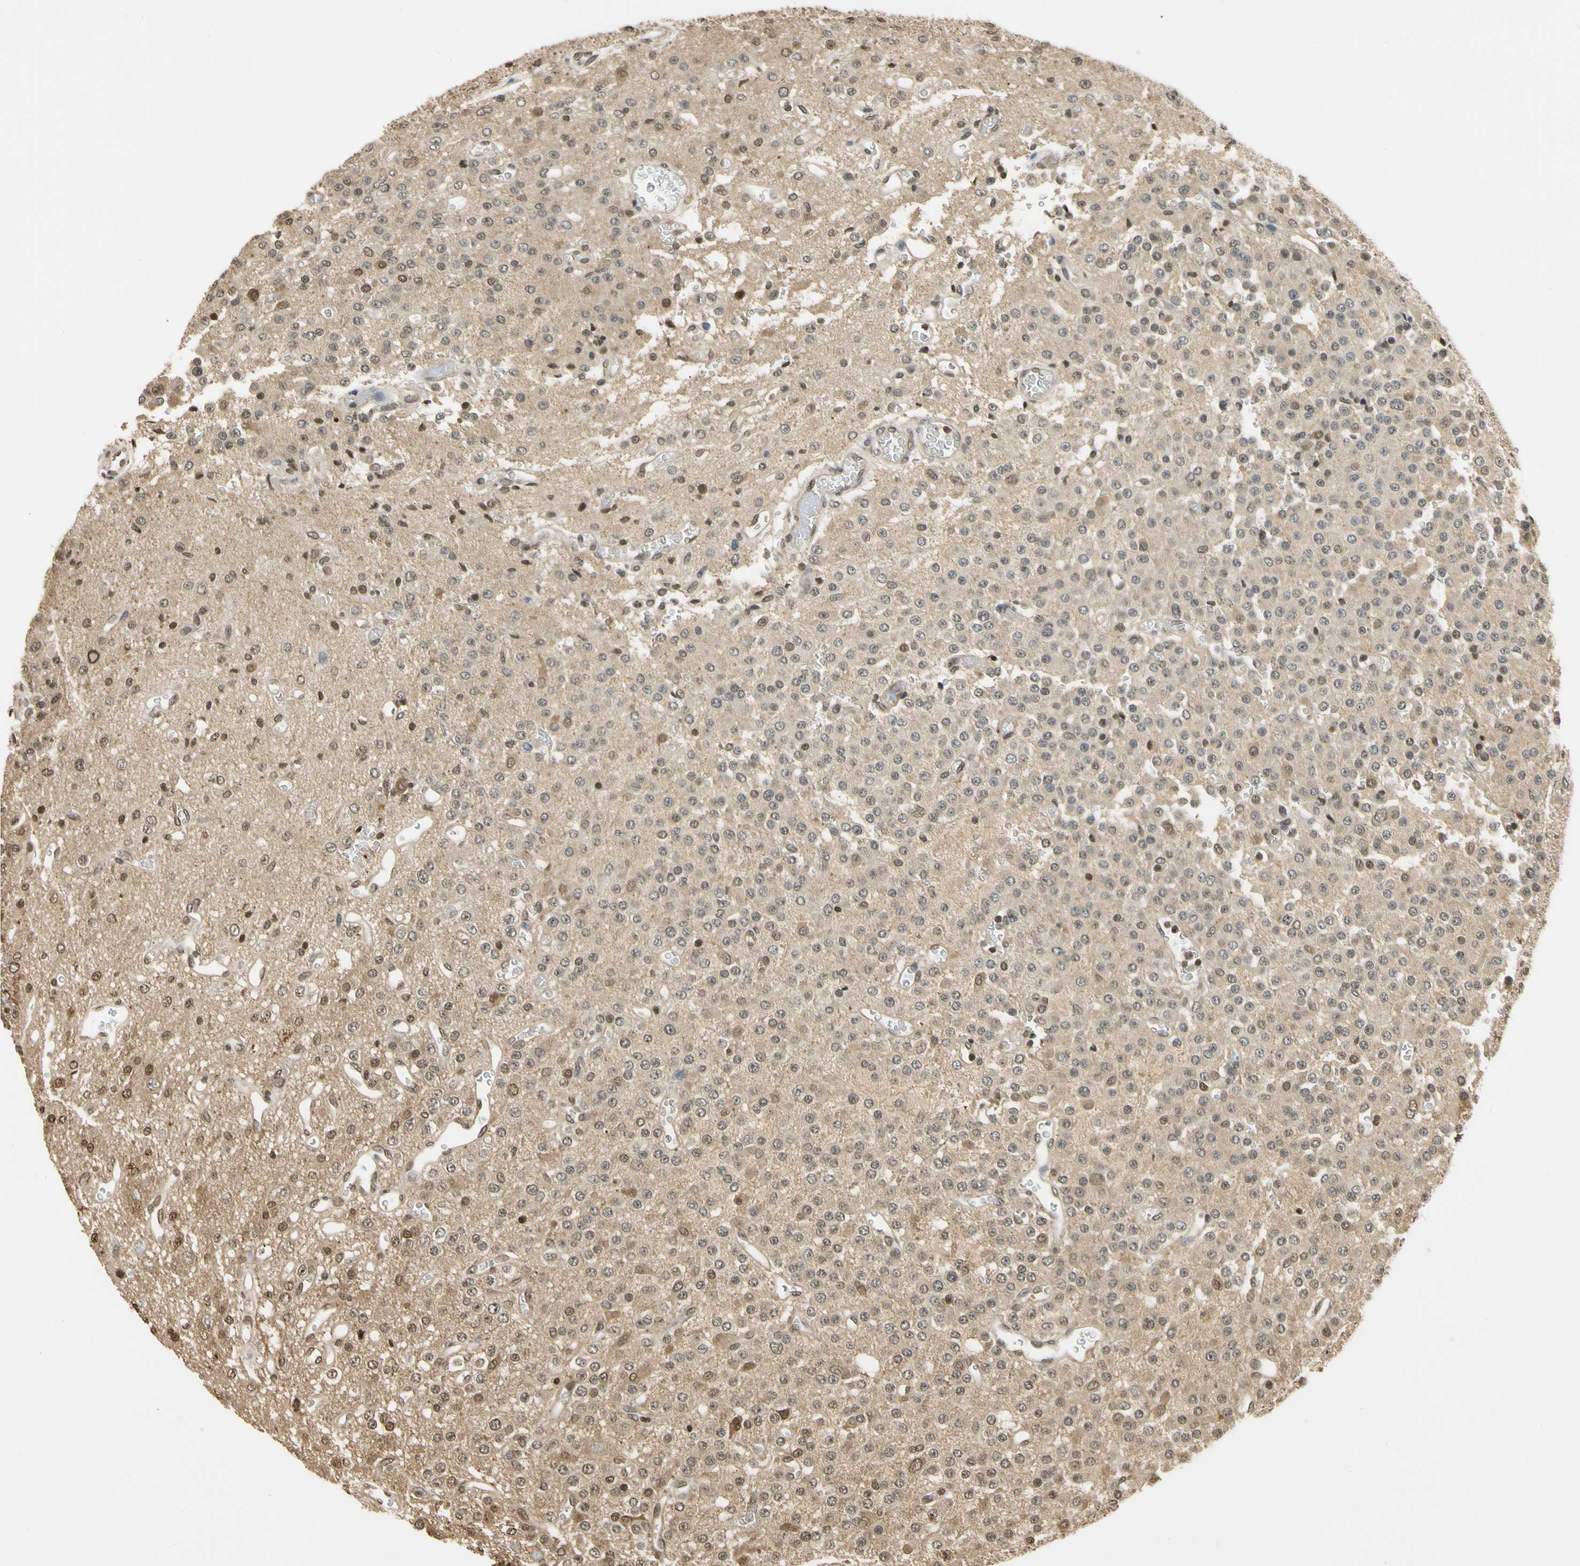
{"staining": {"intensity": "weak", "quantity": ">75%", "location": "cytoplasmic/membranous"}, "tissue": "glioma", "cell_type": "Tumor cells", "image_type": "cancer", "snomed": [{"axis": "morphology", "description": "Glioma, malignant, Low grade"}, {"axis": "topography", "description": "Brain"}], "caption": "Immunohistochemical staining of malignant glioma (low-grade) exhibits weak cytoplasmic/membranous protein positivity in about >75% of tumor cells.", "gene": "SOD1", "patient": {"sex": "male", "age": 38}}